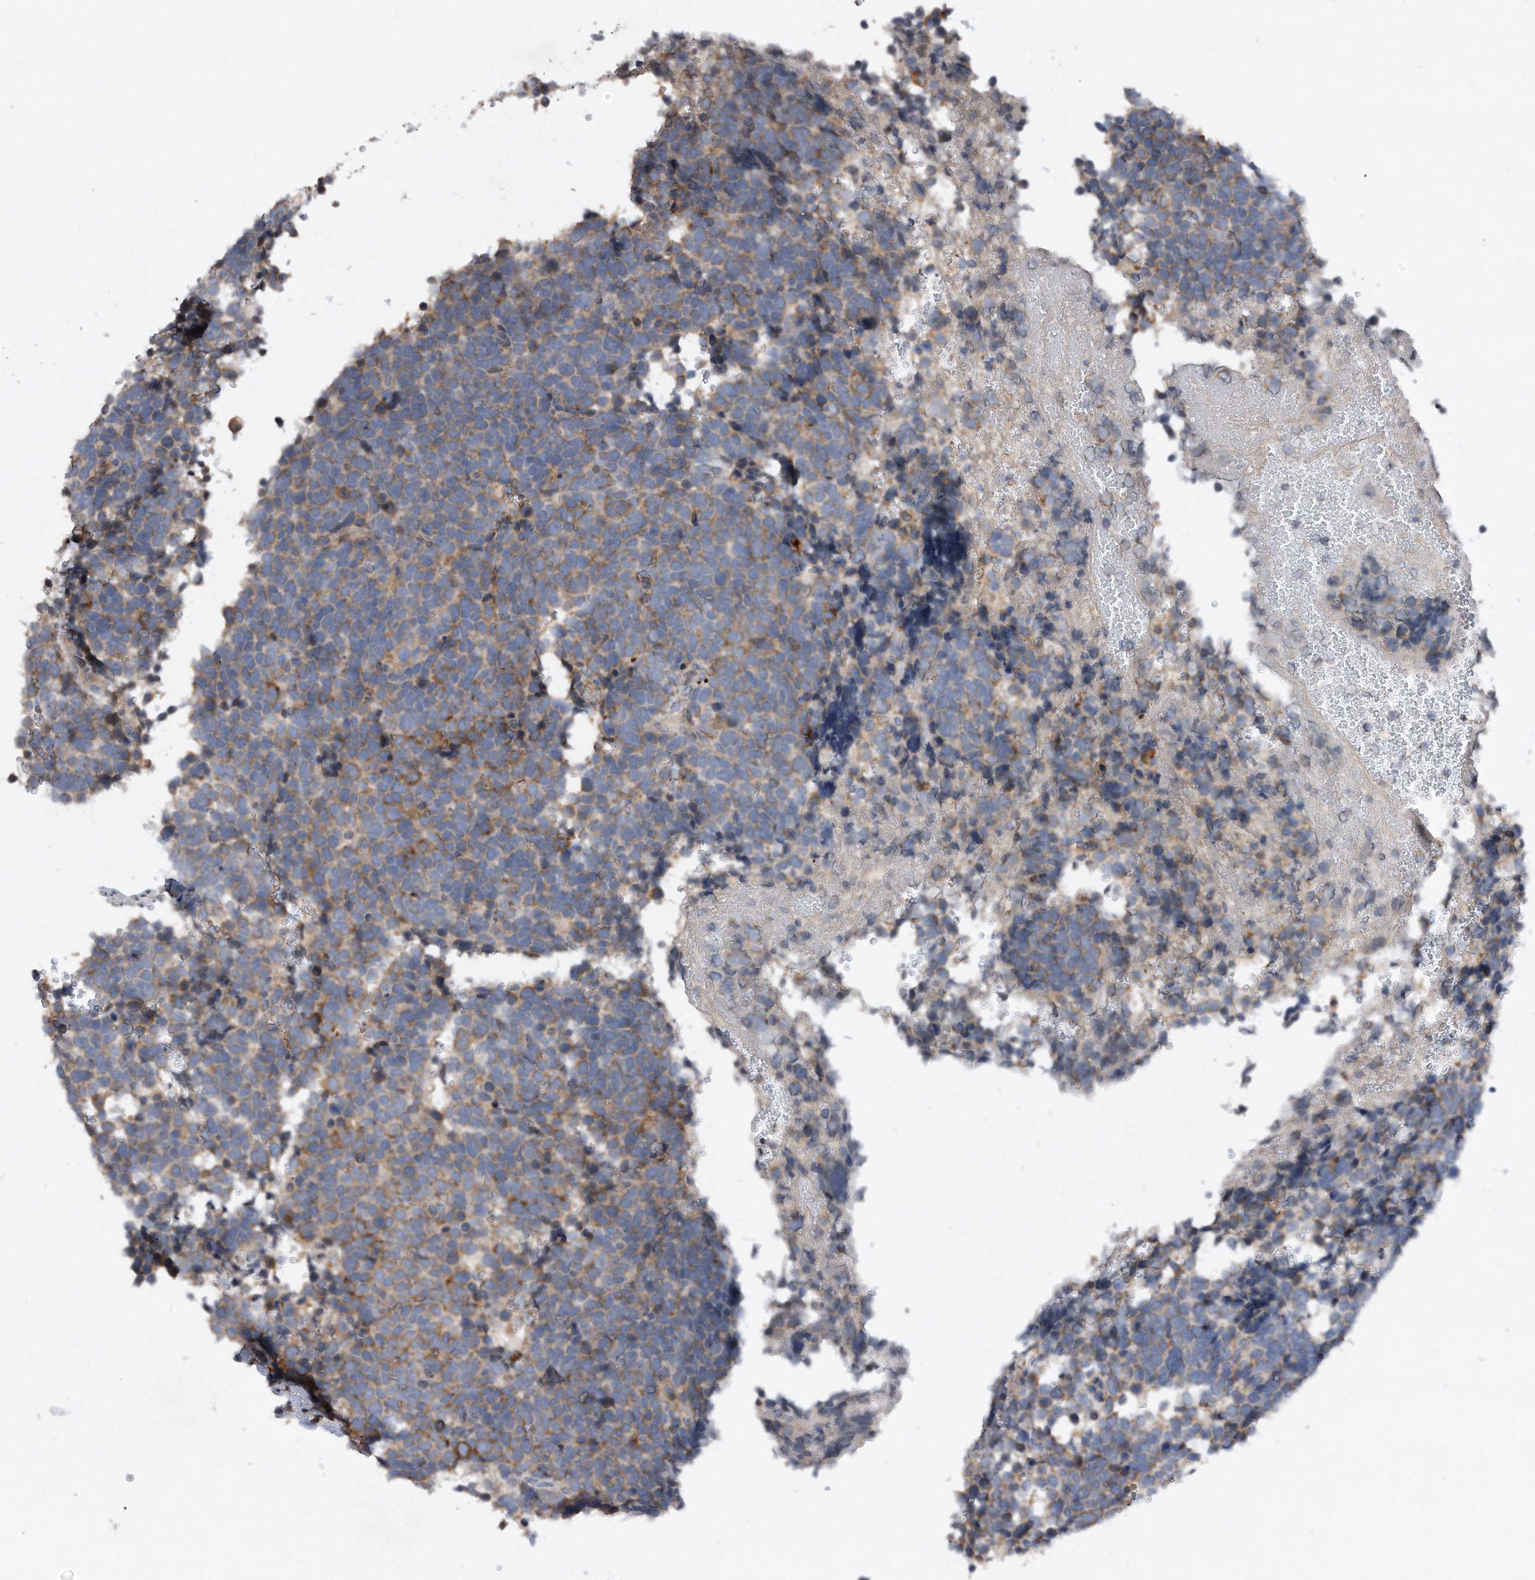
{"staining": {"intensity": "negative", "quantity": "none", "location": "none"}, "tissue": "urothelial cancer", "cell_type": "Tumor cells", "image_type": "cancer", "snomed": [{"axis": "morphology", "description": "Urothelial carcinoma, High grade"}, {"axis": "topography", "description": "Urinary bladder"}], "caption": "There is no significant expression in tumor cells of urothelial cancer.", "gene": "CDH12", "patient": {"sex": "female", "age": 82}}